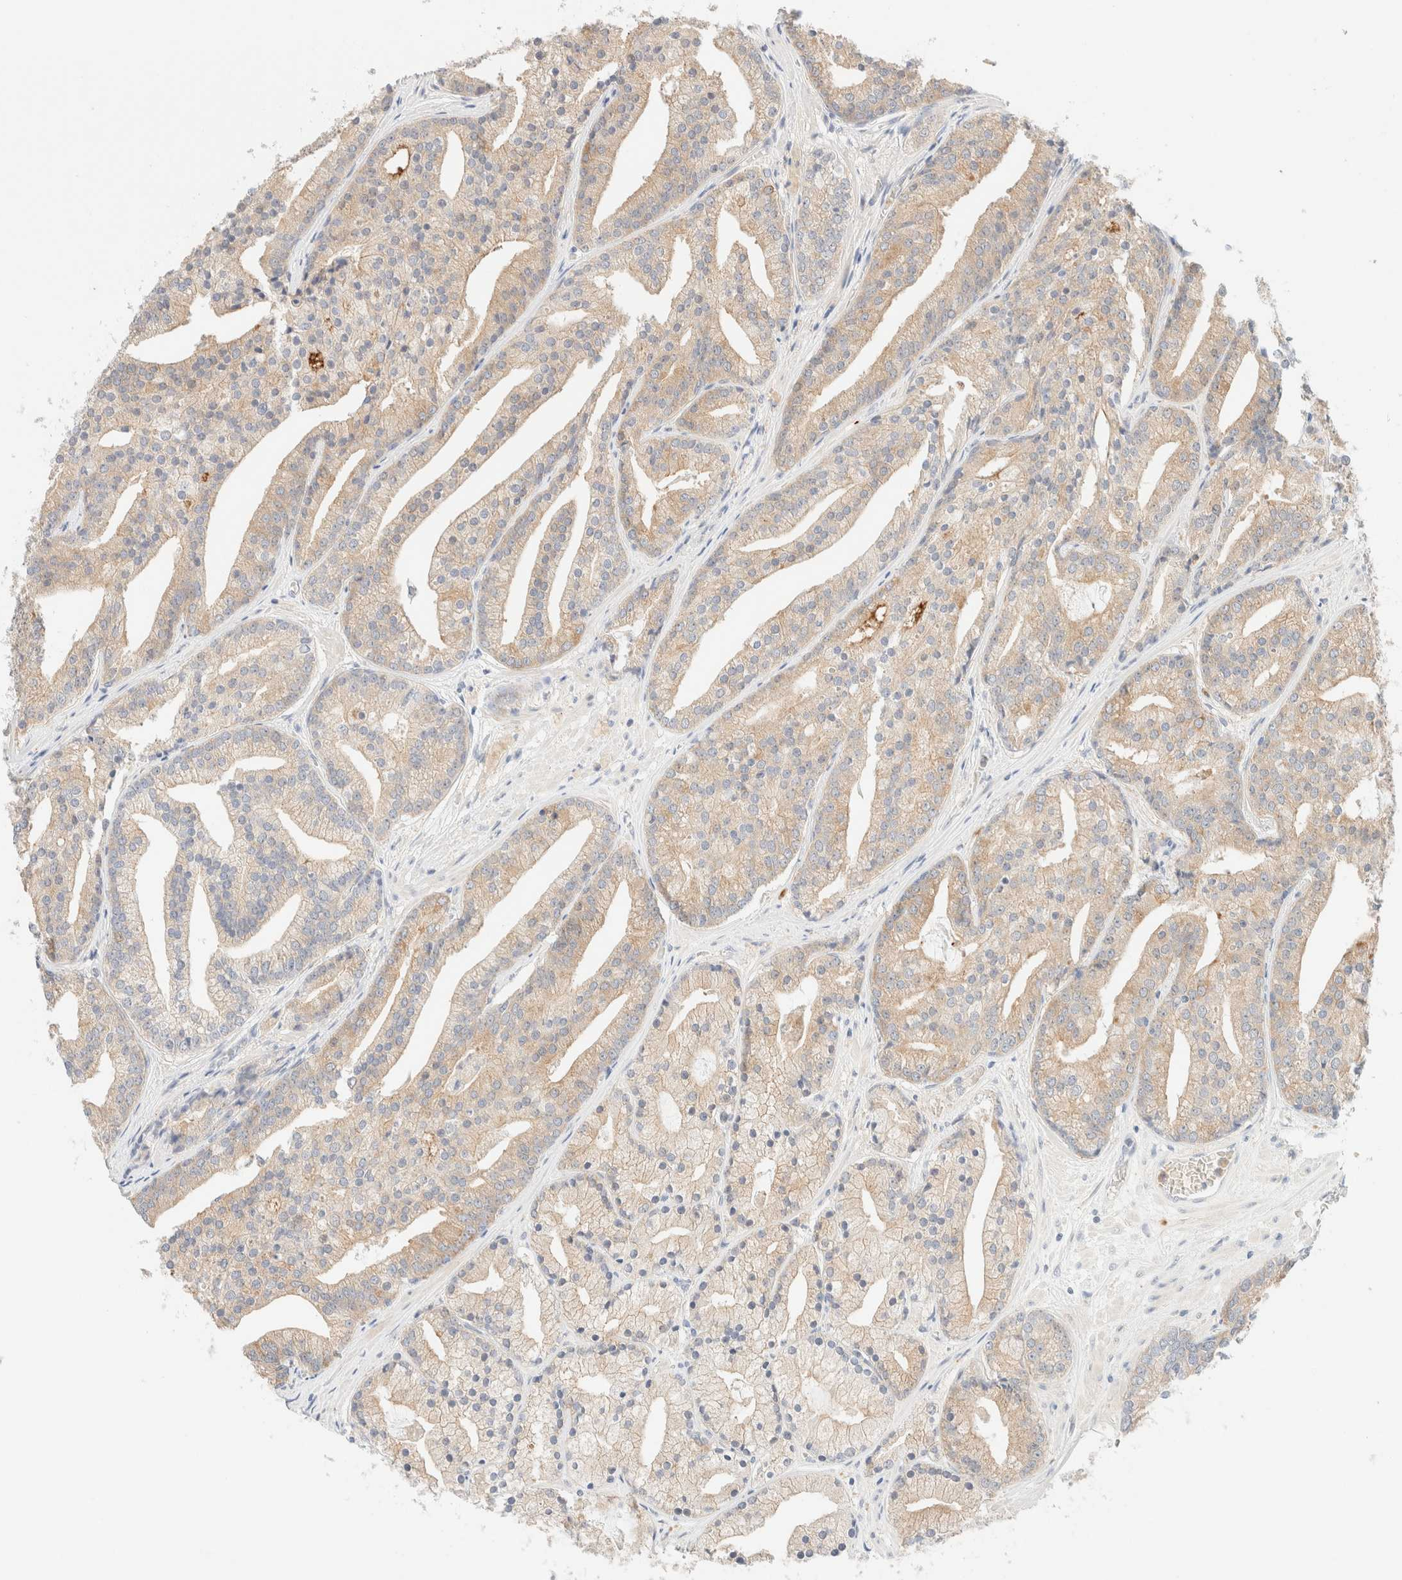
{"staining": {"intensity": "moderate", "quantity": ">75%", "location": "cytoplasmic/membranous"}, "tissue": "prostate cancer", "cell_type": "Tumor cells", "image_type": "cancer", "snomed": [{"axis": "morphology", "description": "Adenocarcinoma, Low grade"}, {"axis": "topography", "description": "Prostate"}], "caption": "About >75% of tumor cells in prostate cancer (low-grade adenocarcinoma) show moderate cytoplasmic/membranous protein staining as visualized by brown immunohistochemical staining.", "gene": "SGSM2", "patient": {"sex": "male", "age": 67}}